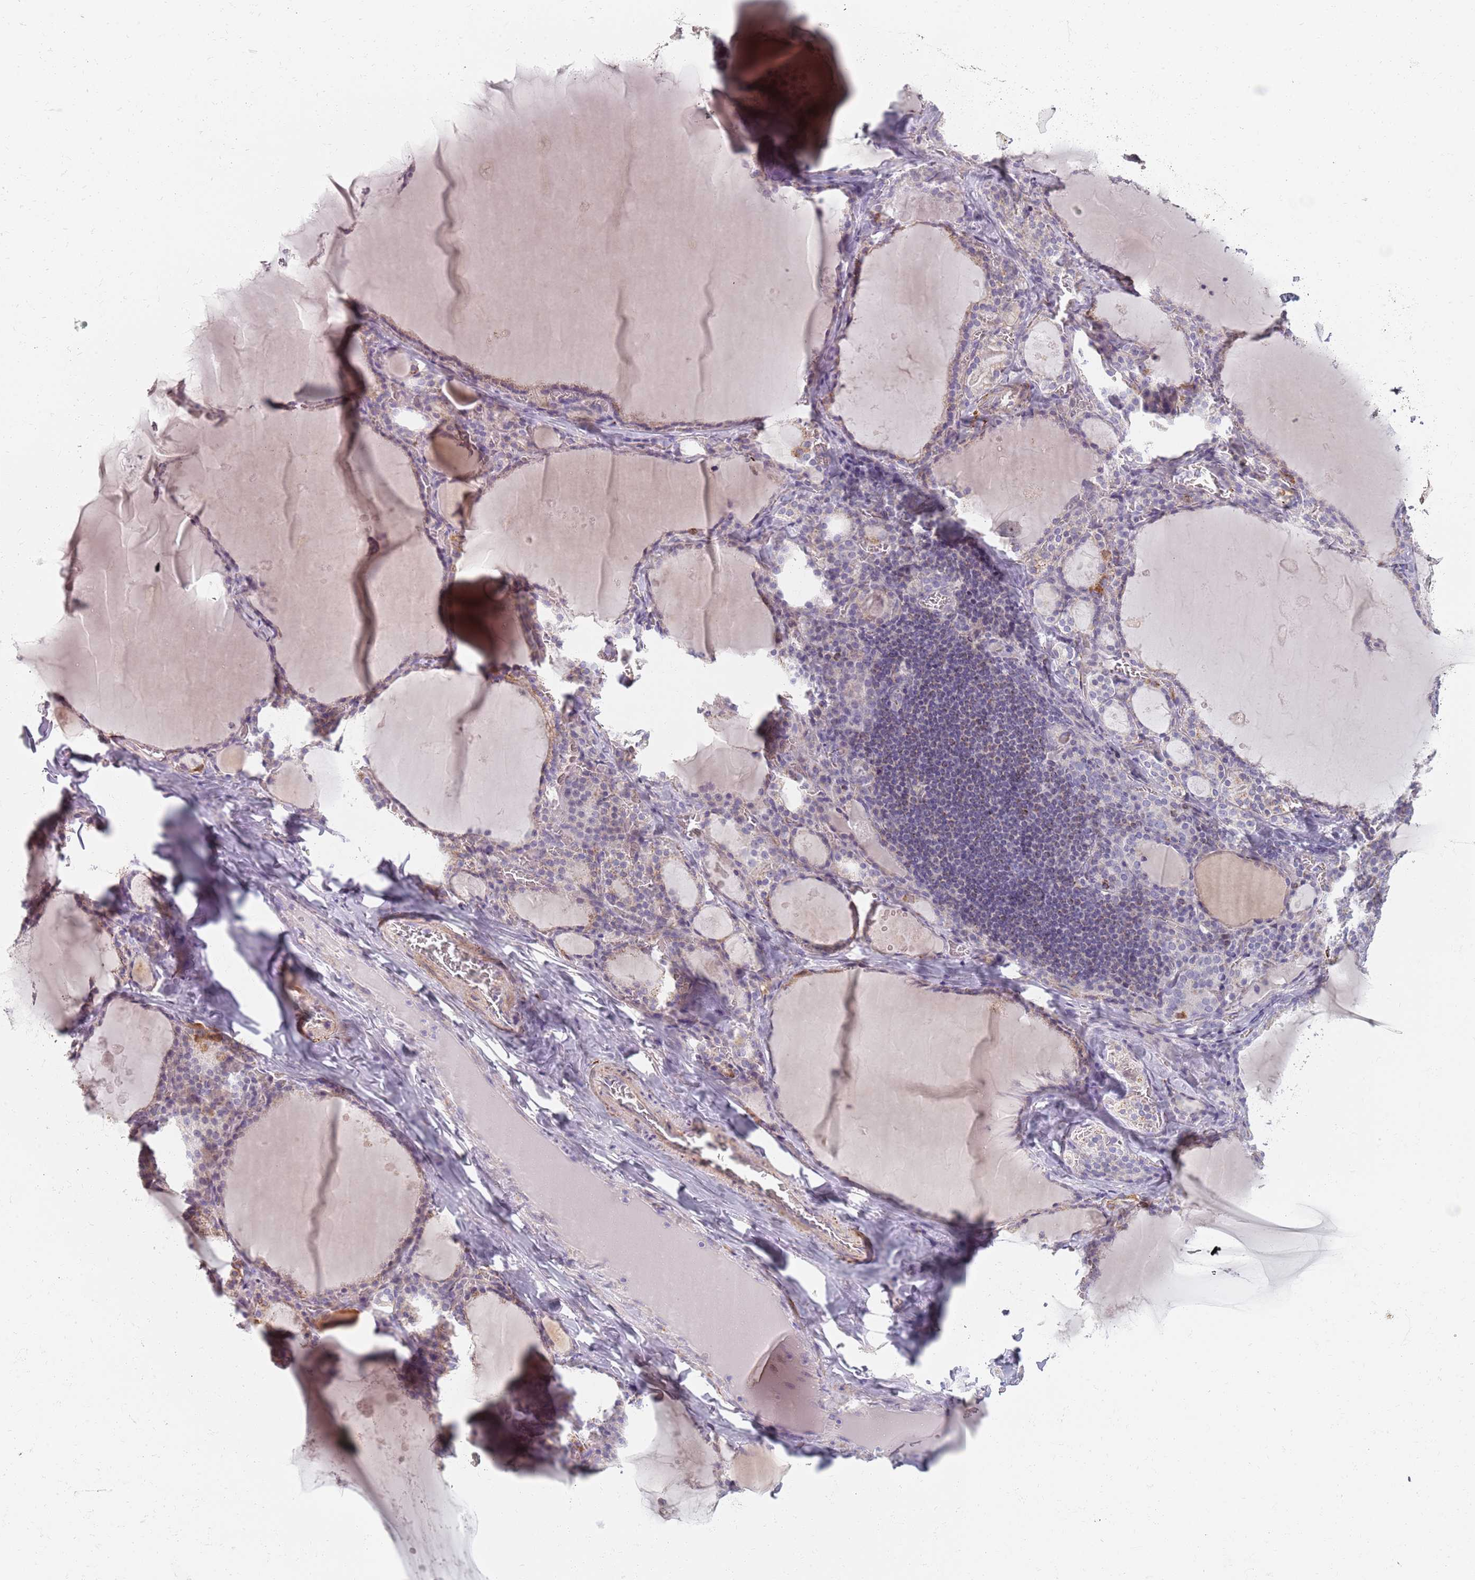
{"staining": {"intensity": "negative", "quantity": "none", "location": "none"}, "tissue": "thyroid gland", "cell_type": "Glandular cells", "image_type": "normal", "snomed": [{"axis": "morphology", "description": "Normal tissue, NOS"}, {"axis": "topography", "description": "Thyroid gland"}], "caption": "Micrograph shows no protein positivity in glandular cells of unremarkable thyroid gland.", "gene": "SYNGR3", "patient": {"sex": "male", "age": 56}}